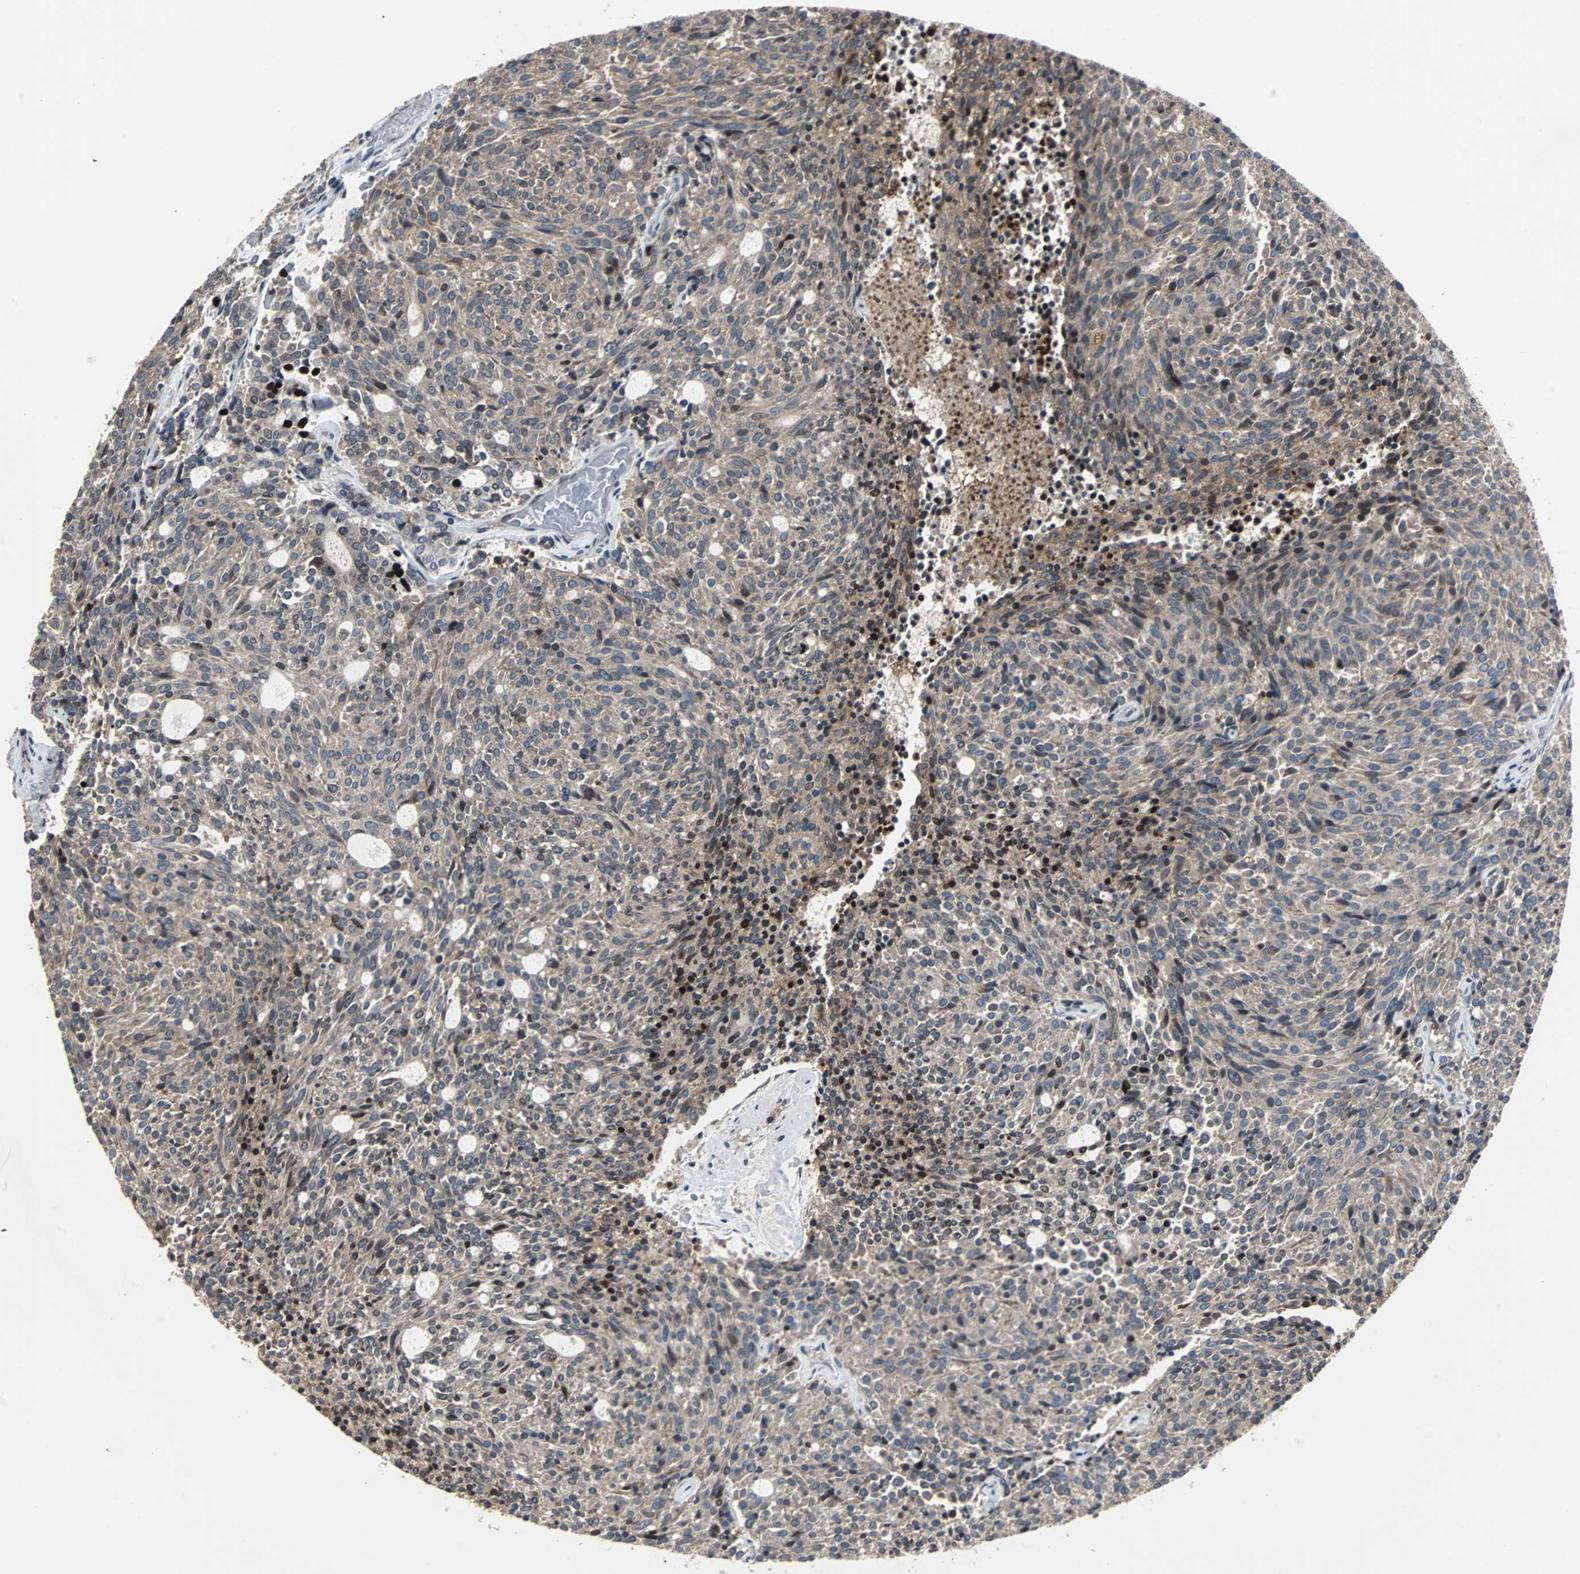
{"staining": {"intensity": "moderate", "quantity": ">75%", "location": "cytoplasmic/membranous"}, "tissue": "carcinoid", "cell_type": "Tumor cells", "image_type": "cancer", "snomed": [{"axis": "morphology", "description": "Carcinoid, malignant, NOS"}, {"axis": "topography", "description": "Pancreas"}], "caption": "This histopathology image reveals immunohistochemistry (IHC) staining of malignant carcinoid, with medium moderate cytoplasmic/membranous staining in approximately >75% of tumor cells.", "gene": "RAB7A", "patient": {"sex": "female", "age": 54}}